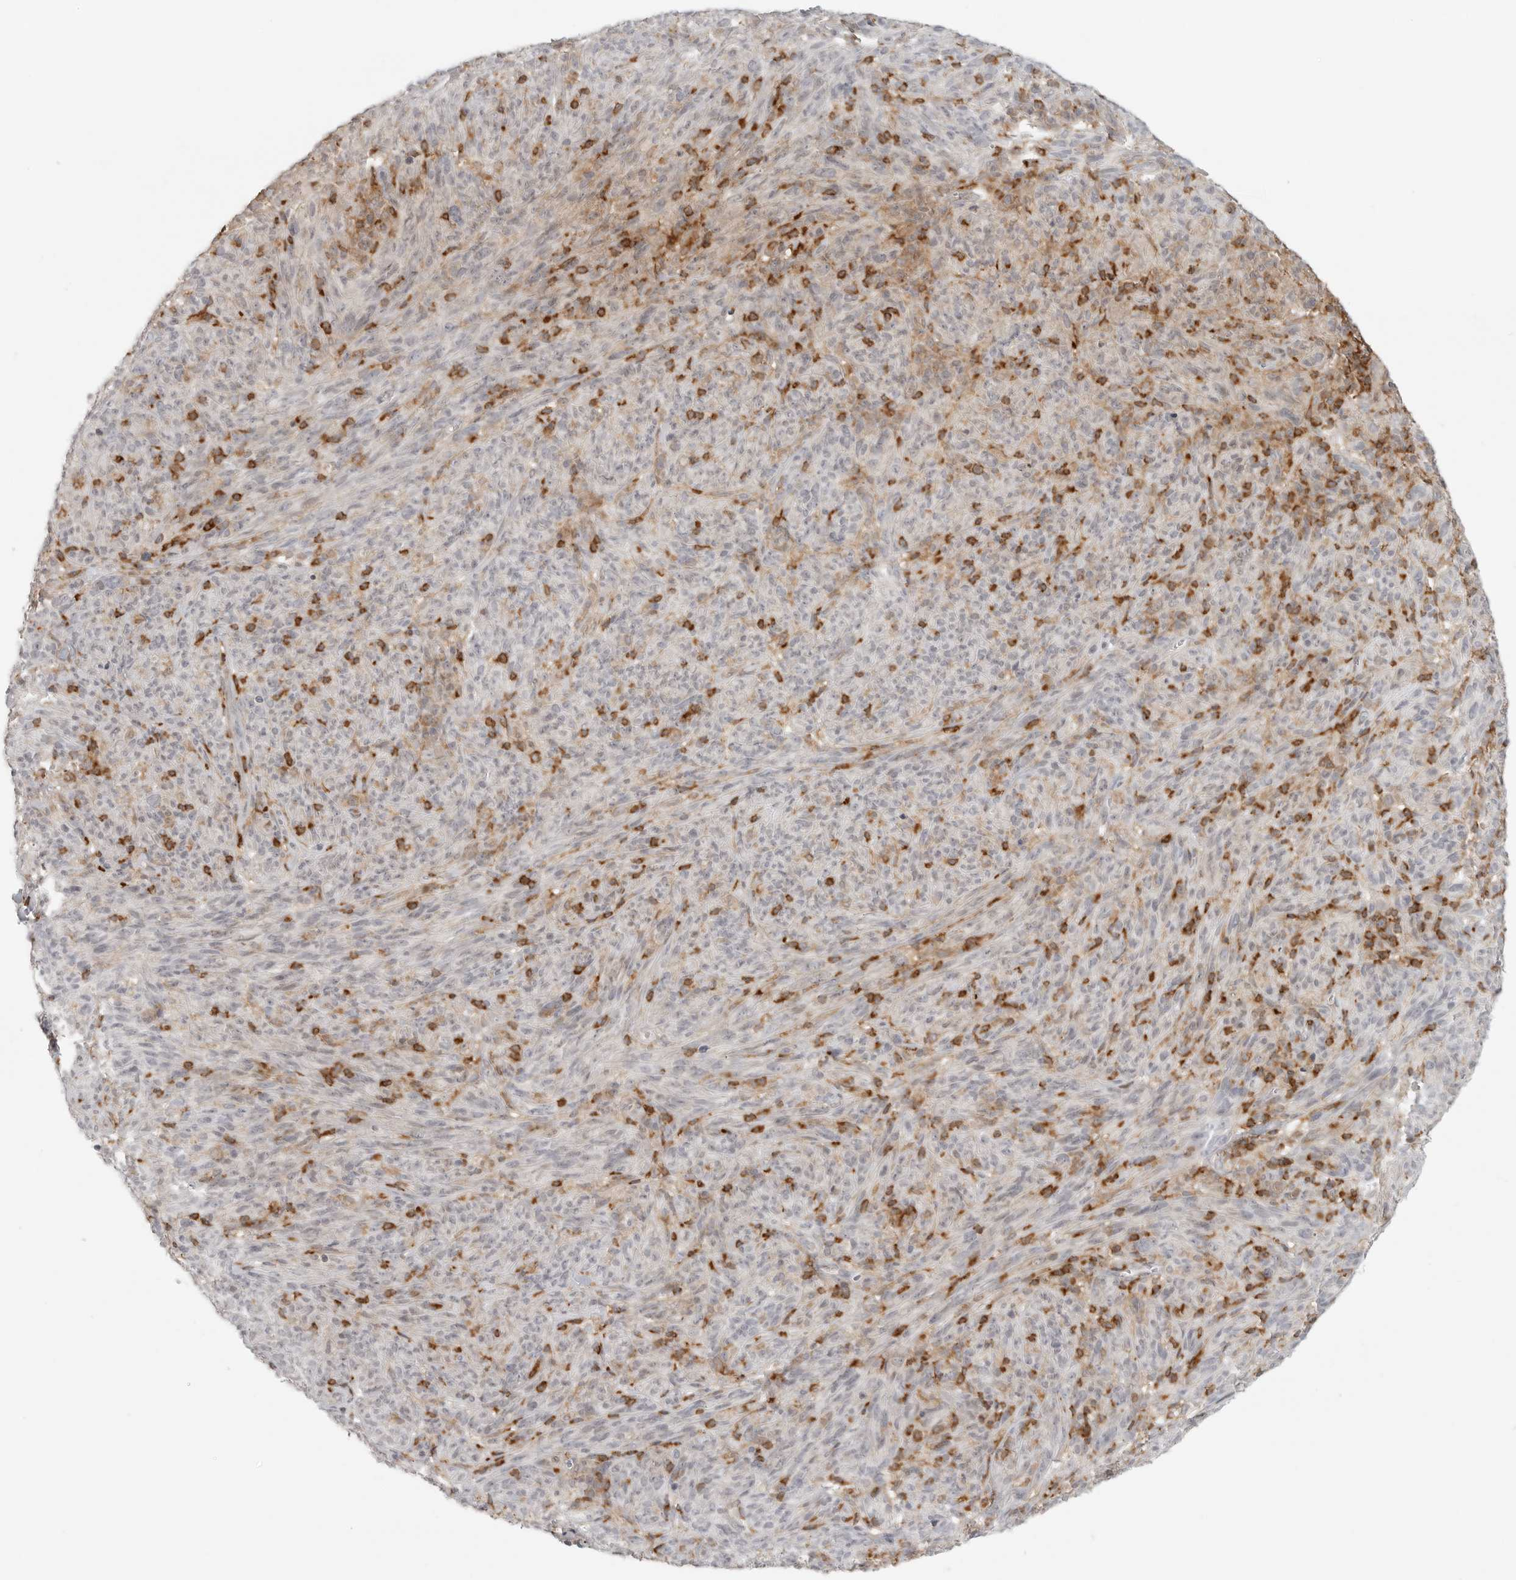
{"staining": {"intensity": "moderate", "quantity": "25%-75%", "location": "cytoplasmic/membranous"}, "tissue": "melanoma", "cell_type": "Tumor cells", "image_type": "cancer", "snomed": [{"axis": "morphology", "description": "Malignant melanoma, NOS"}, {"axis": "topography", "description": "Skin of head"}], "caption": "A high-resolution photomicrograph shows immunohistochemistry (IHC) staining of melanoma, which displays moderate cytoplasmic/membranous staining in approximately 25%-75% of tumor cells.", "gene": "SH3KBP1", "patient": {"sex": "male", "age": 96}}